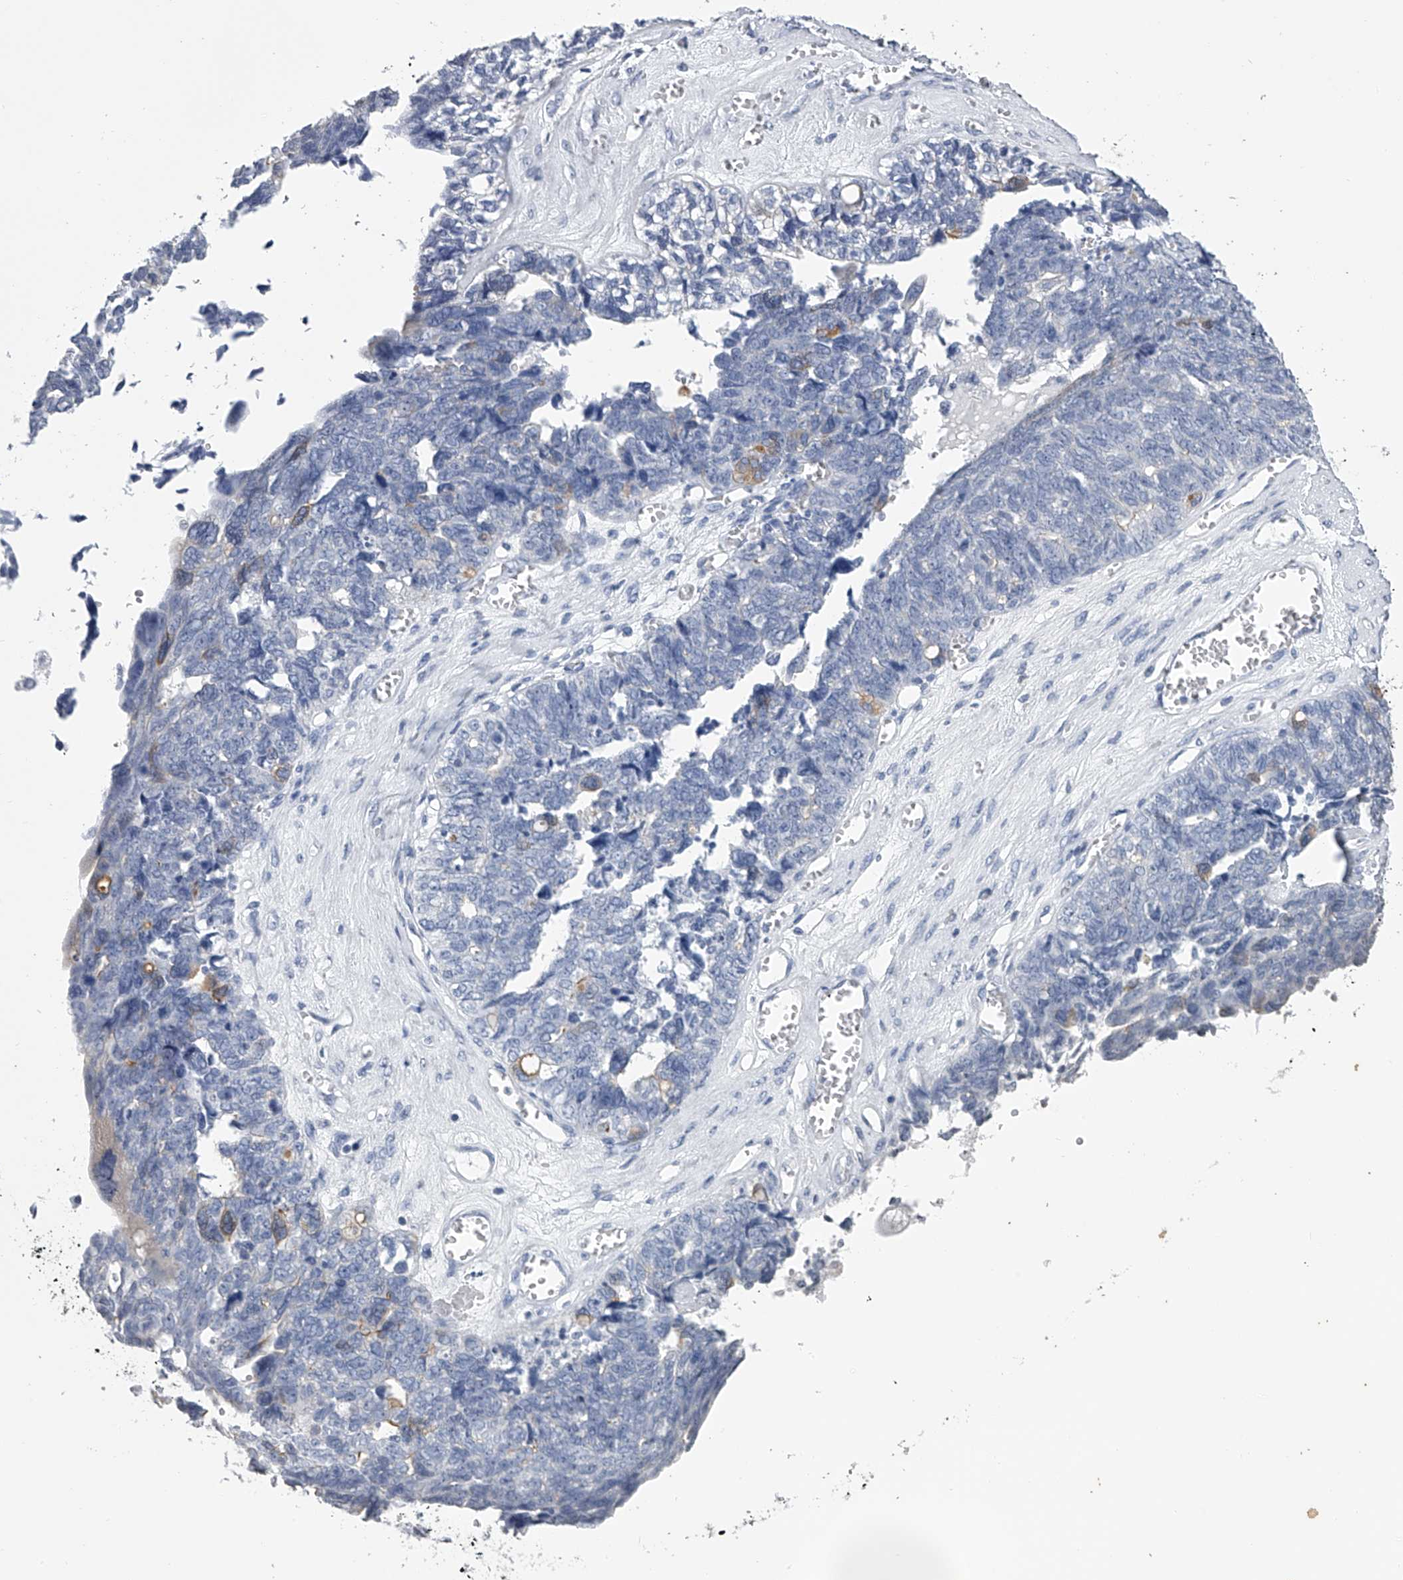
{"staining": {"intensity": "negative", "quantity": "none", "location": "none"}, "tissue": "ovarian cancer", "cell_type": "Tumor cells", "image_type": "cancer", "snomed": [{"axis": "morphology", "description": "Cystadenocarcinoma, serous, NOS"}, {"axis": "topography", "description": "Ovary"}], "caption": "Immunohistochemistry micrograph of neoplastic tissue: ovarian cancer (serous cystadenocarcinoma) stained with DAB (3,3'-diaminobenzidine) demonstrates no significant protein positivity in tumor cells.", "gene": "TASP1", "patient": {"sex": "female", "age": 79}}